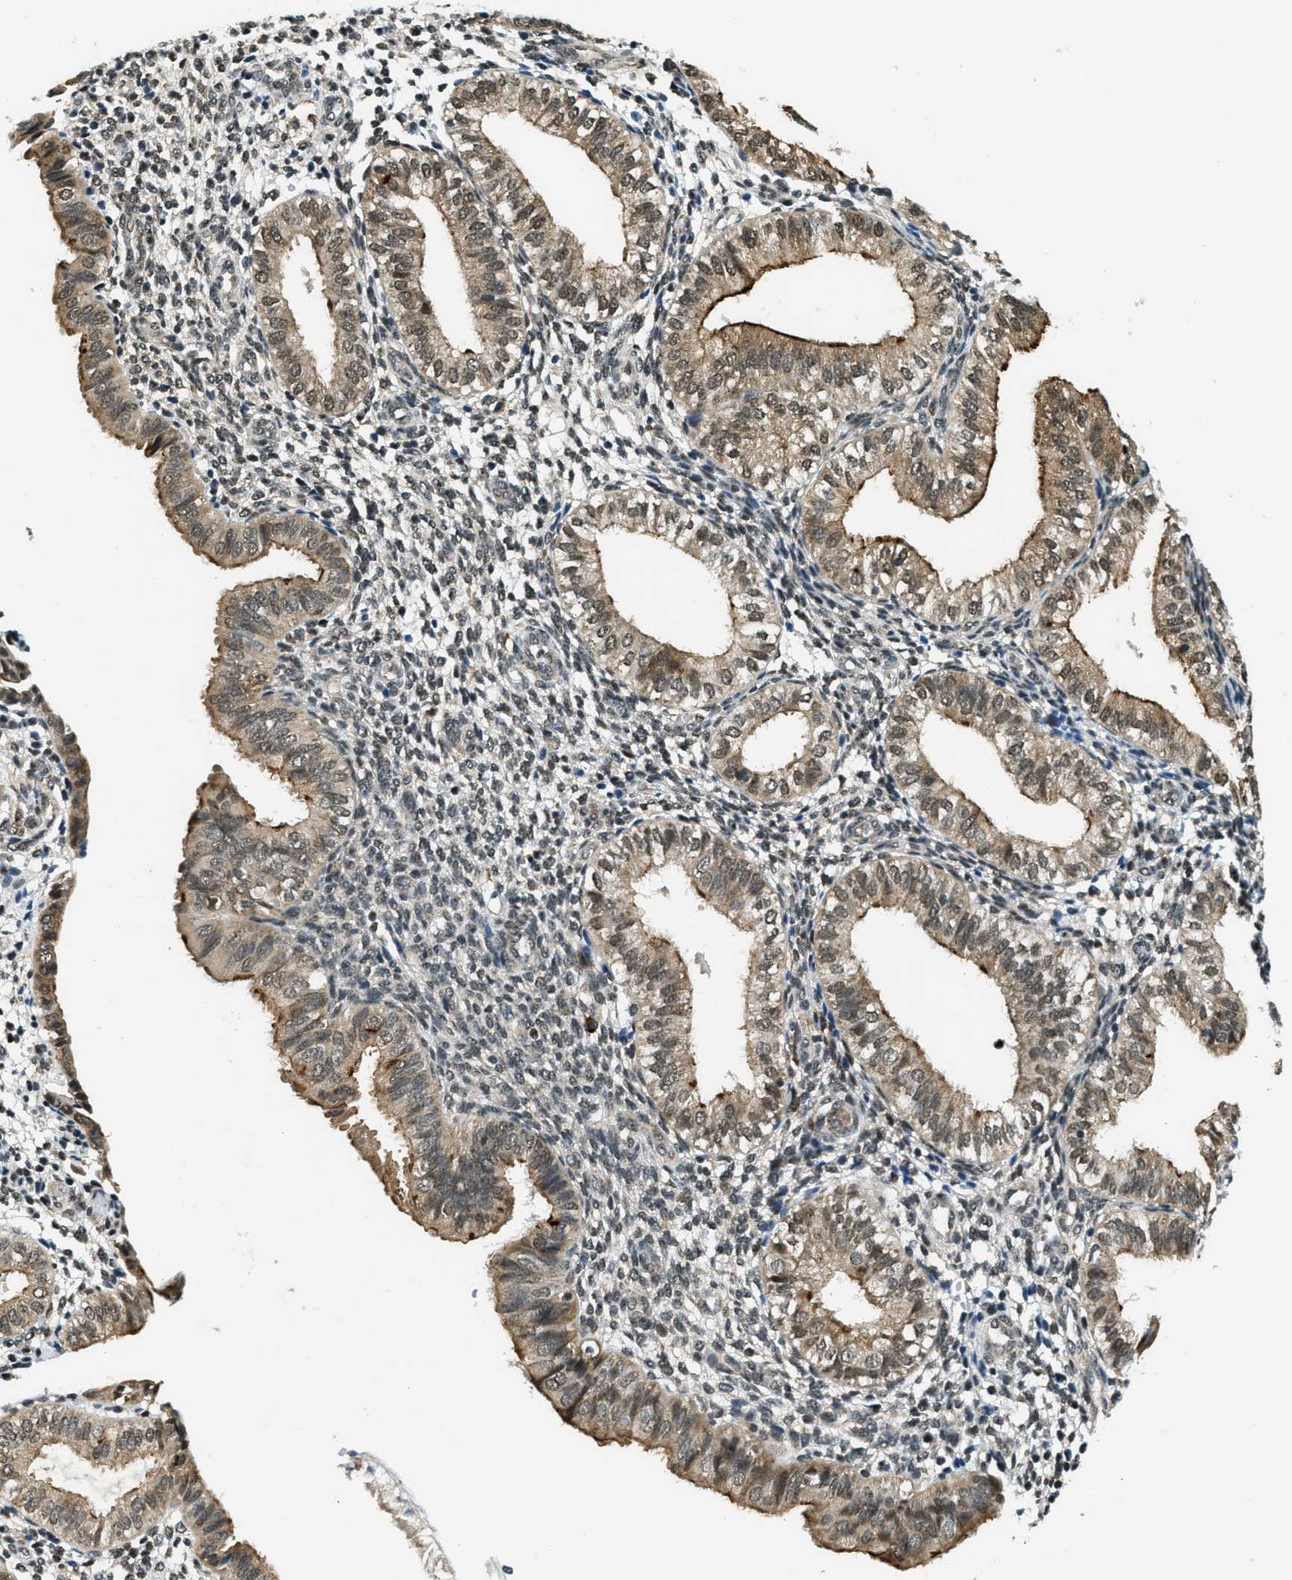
{"staining": {"intensity": "moderate", "quantity": "<25%", "location": "nuclear"}, "tissue": "endometrium", "cell_type": "Cells in endometrial stroma", "image_type": "normal", "snomed": [{"axis": "morphology", "description": "Normal tissue, NOS"}, {"axis": "topography", "description": "Endometrium"}], "caption": "This image shows immunohistochemistry staining of benign human endometrium, with low moderate nuclear positivity in approximately <25% of cells in endometrial stroma.", "gene": "RAB11FIP1", "patient": {"sex": "female", "age": 39}}